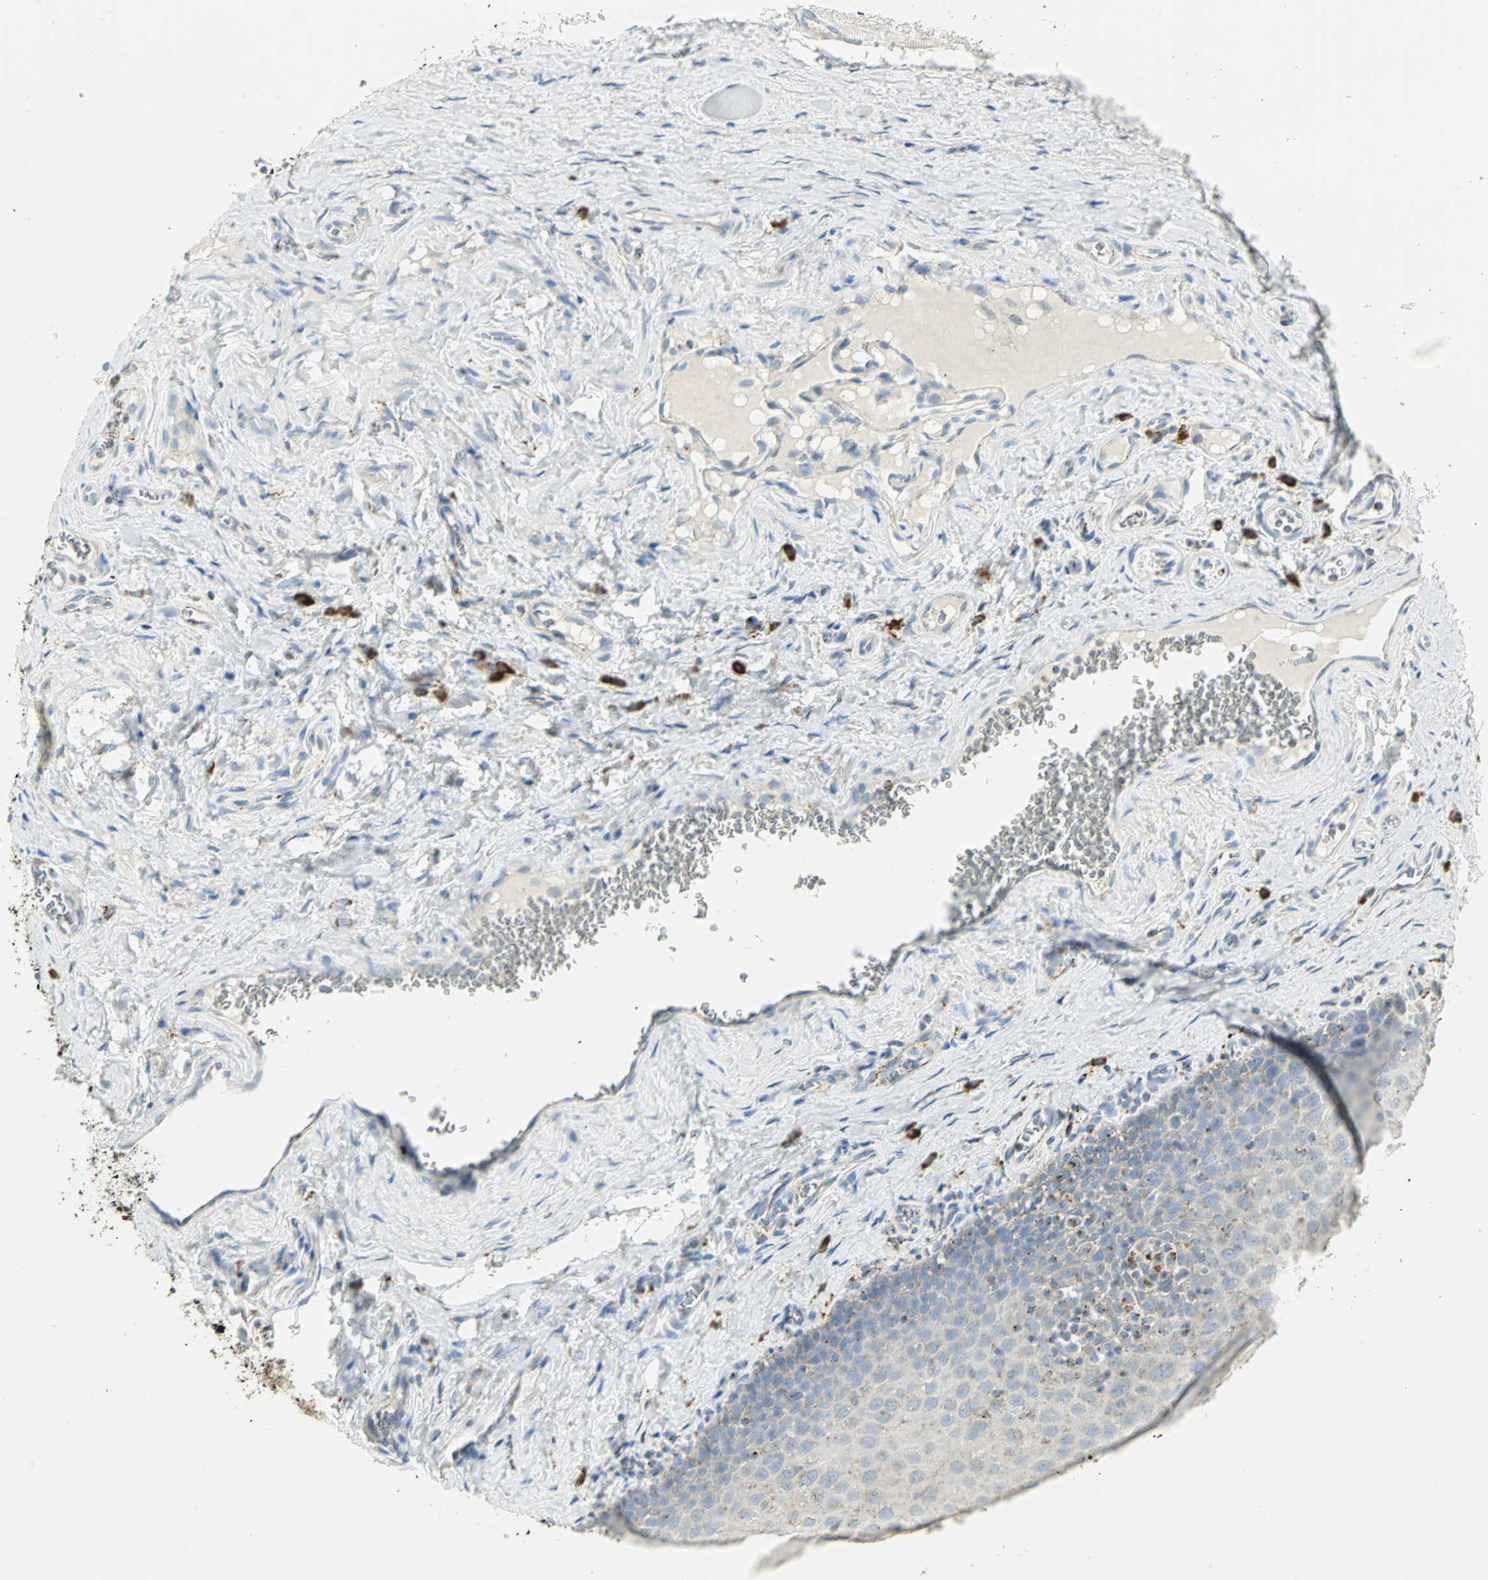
{"staining": {"intensity": "moderate", "quantity": "<25%", "location": "cytoplasmic/membranous"}, "tissue": "oral mucosa", "cell_type": "Squamous epithelial cells", "image_type": "normal", "snomed": [{"axis": "morphology", "description": "Normal tissue, NOS"}, {"axis": "topography", "description": "Oral tissue"}], "caption": "Approximately <25% of squamous epithelial cells in normal oral mucosa exhibit moderate cytoplasmic/membranous protein expression as visualized by brown immunohistochemical staining.", "gene": "ARSA", "patient": {"sex": "male", "age": 20}}